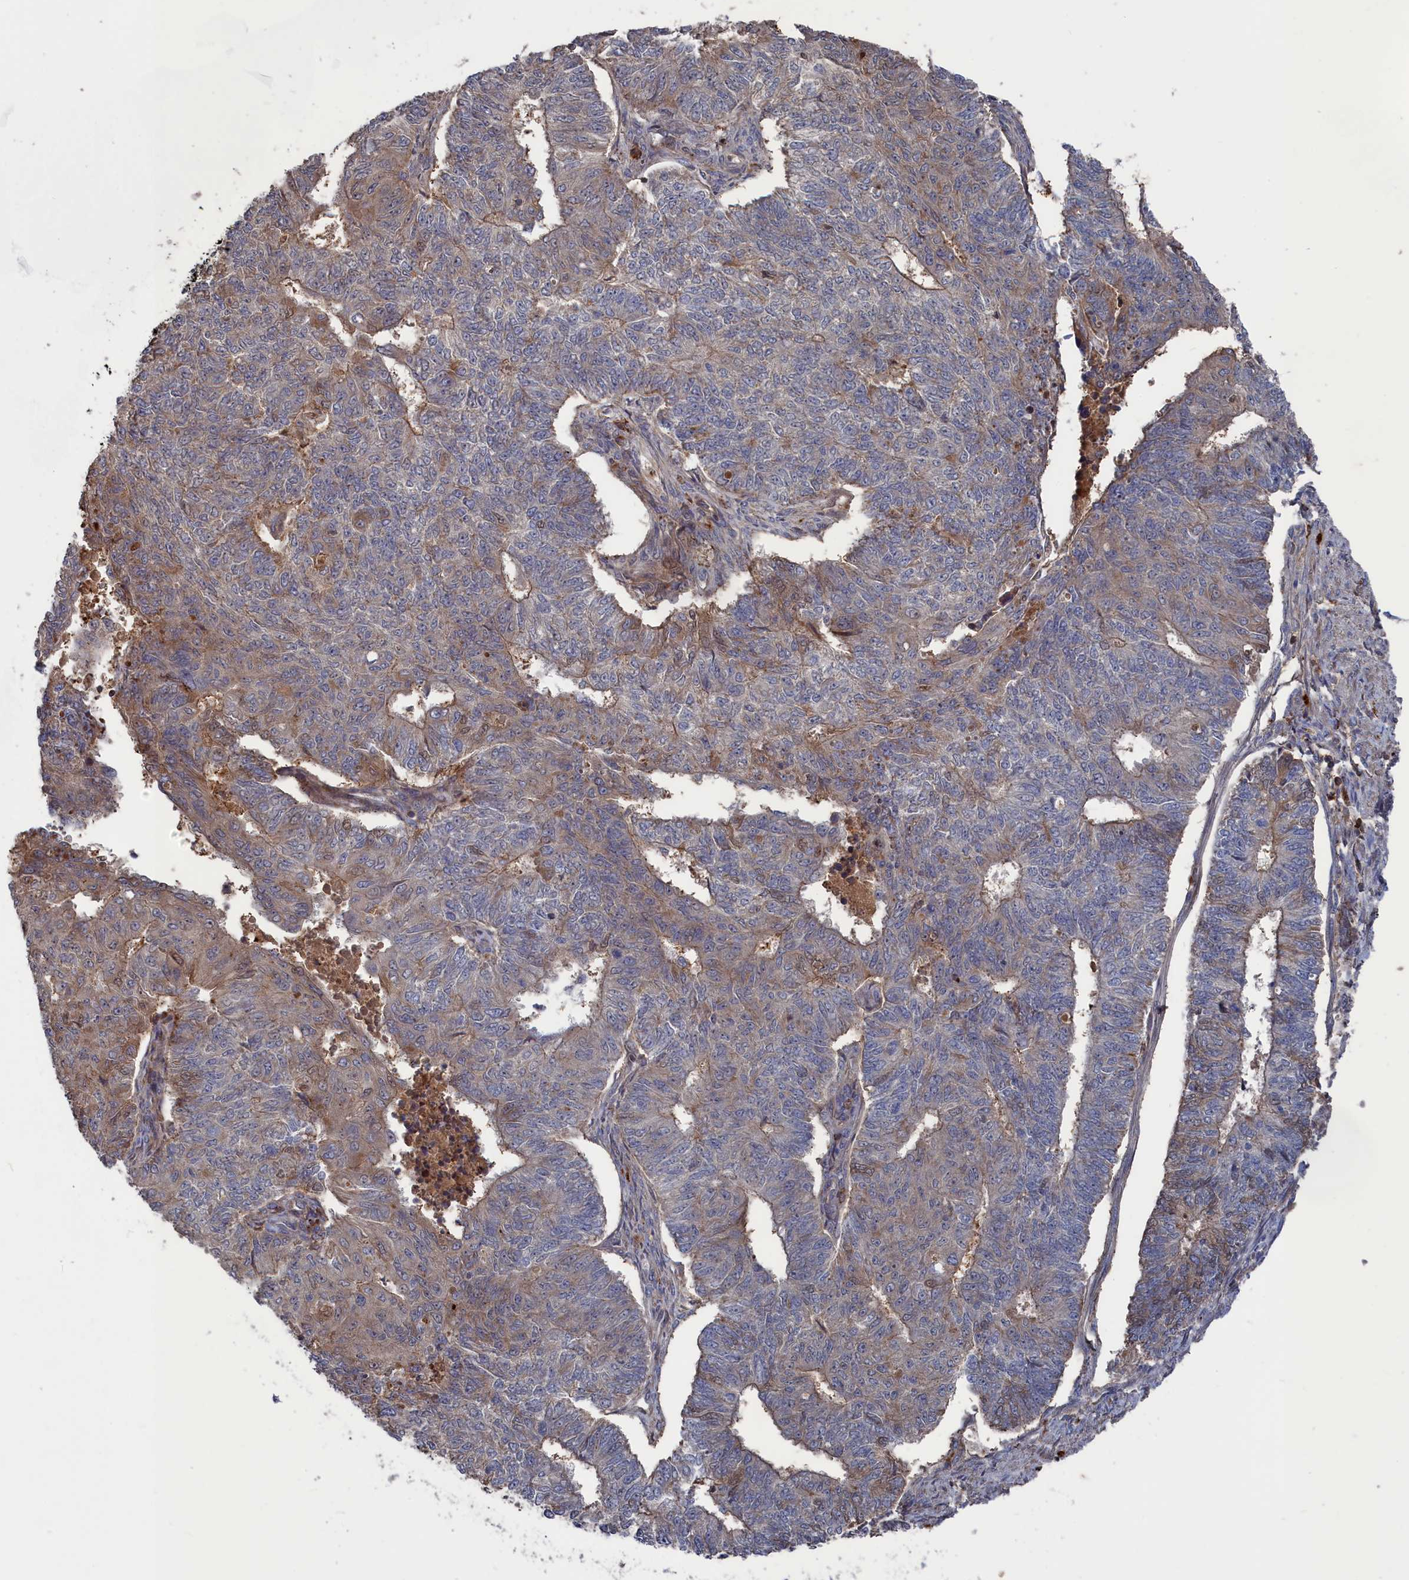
{"staining": {"intensity": "moderate", "quantity": "<25%", "location": "cytoplasmic/membranous"}, "tissue": "endometrial cancer", "cell_type": "Tumor cells", "image_type": "cancer", "snomed": [{"axis": "morphology", "description": "Adenocarcinoma, NOS"}, {"axis": "topography", "description": "Endometrium"}], "caption": "Immunohistochemistry image of endometrial cancer (adenocarcinoma) stained for a protein (brown), which displays low levels of moderate cytoplasmic/membranous positivity in about <25% of tumor cells.", "gene": "PLA2G15", "patient": {"sex": "female", "age": 32}}